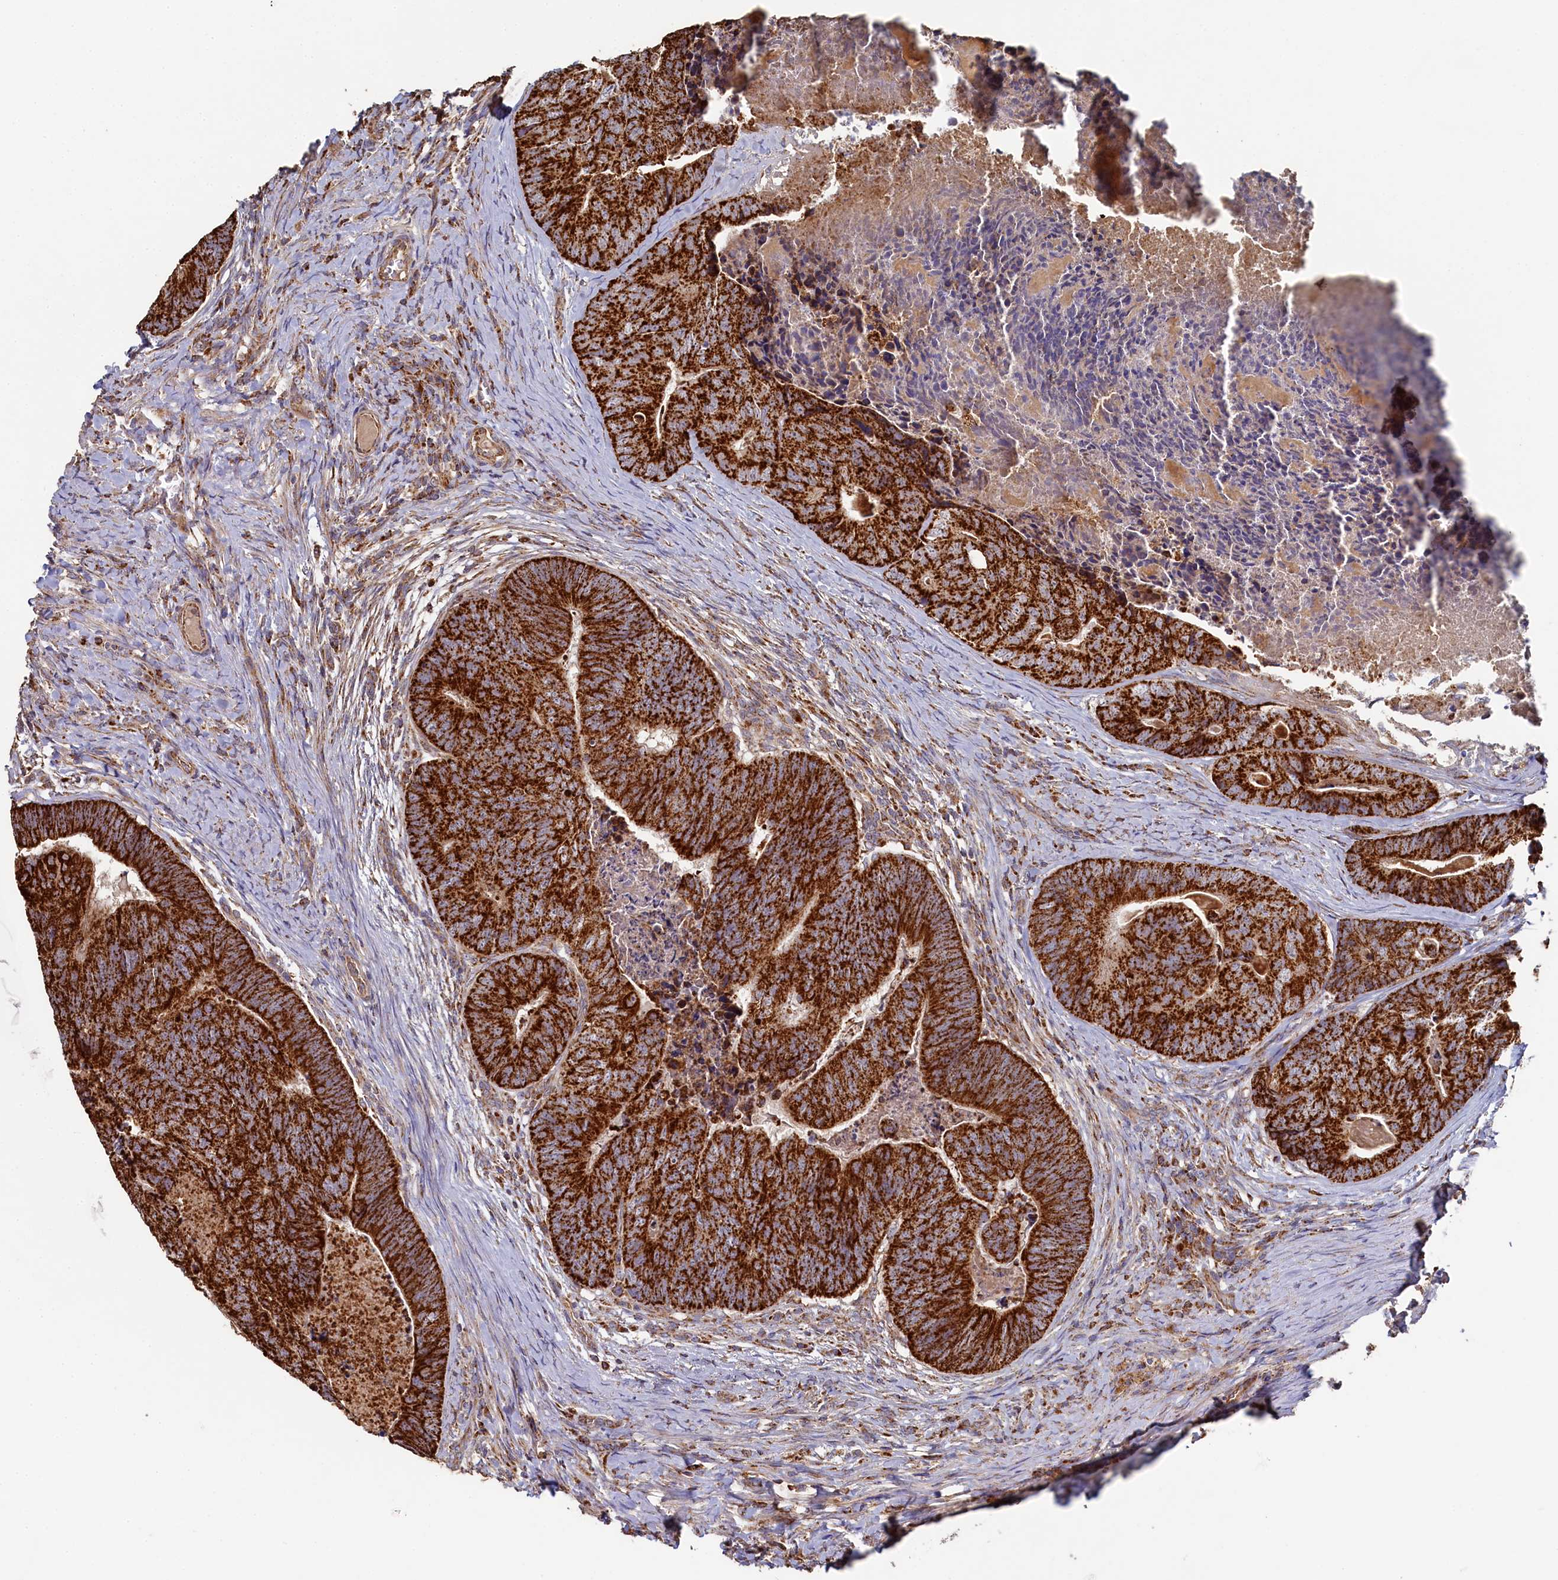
{"staining": {"intensity": "strong", "quantity": ">75%", "location": "cytoplasmic/membranous"}, "tissue": "colorectal cancer", "cell_type": "Tumor cells", "image_type": "cancer", "snomed": [{"axis": "morphology", "description": "Adenocarcinoma, NOS"}, {"axis": "topography", "description": "Colon"}], "caption": "Protein expression analysis of adenocarcinoma (colorectal) reveals strong cytoplasmic/membranous expression in approximately >75% of tumor cells. (DAB = brown stain, brightfield microscopy at high magnification).", "gene": "HAUS2", "patient": {"sex": "female", "age": 67}}